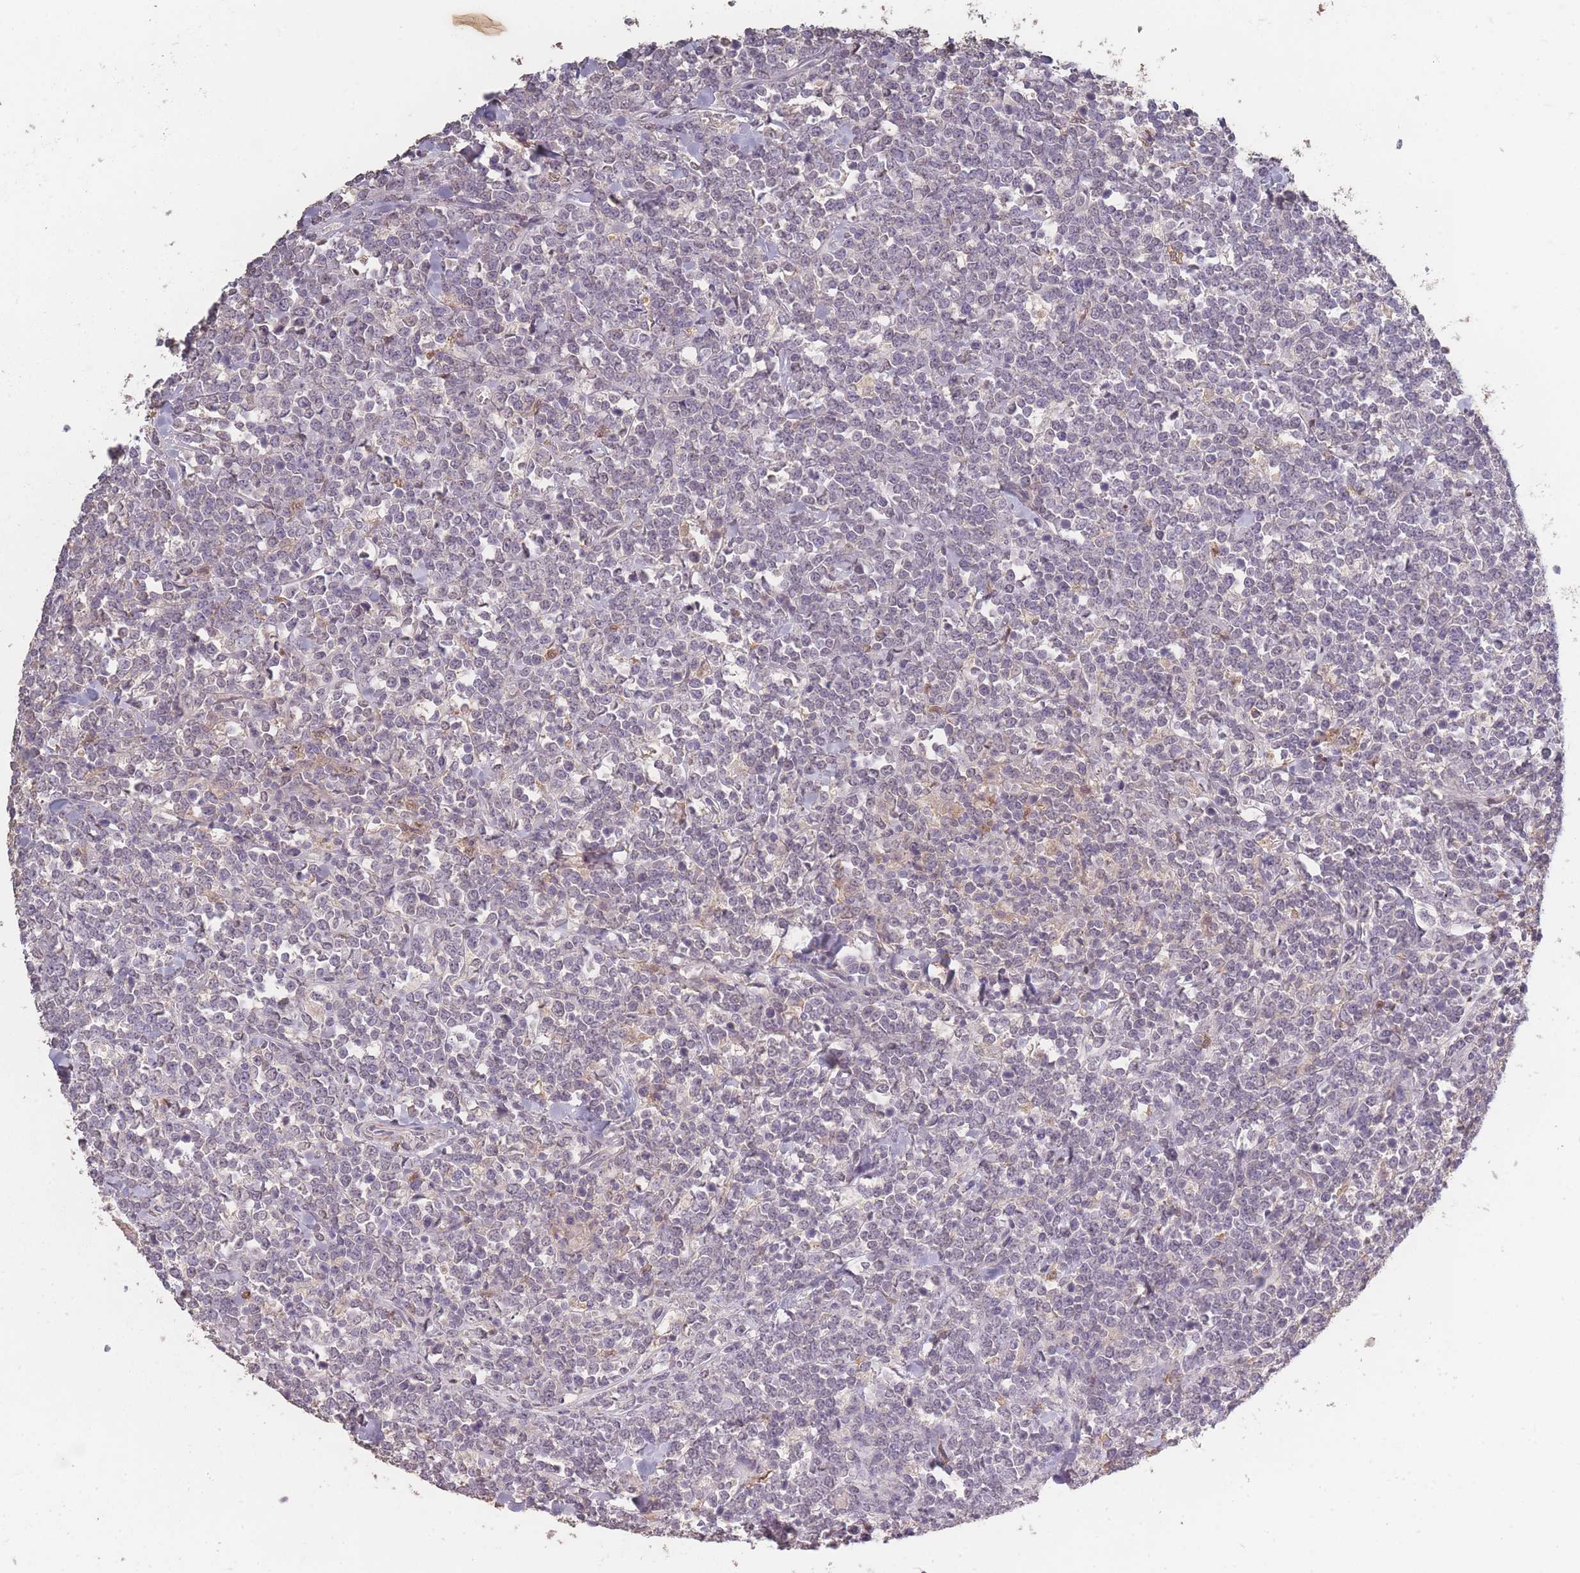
{"staining": {"intensity": "negative", "quantity": "none", "location": "none"}, "tissue": "lymphoma", "cell_type": "Tumor cells", "image_type": "cancer", "snomed": [{"axis": "morphology", "description": "Malignant lymphoma, non-Hodgkin's type, High grade"}, {"axis": "topography", "description": "Small intestine"}, {"axis": "topography", "description": "Colon"}], "caption": "Immunohistochemistry (IHC) of human lymphoma displays no expression in tumor cells. (DAB IHC with hematoxylin counter stain).", "gene": "BST1", "patient": {"sex": "male", "age": 8}}